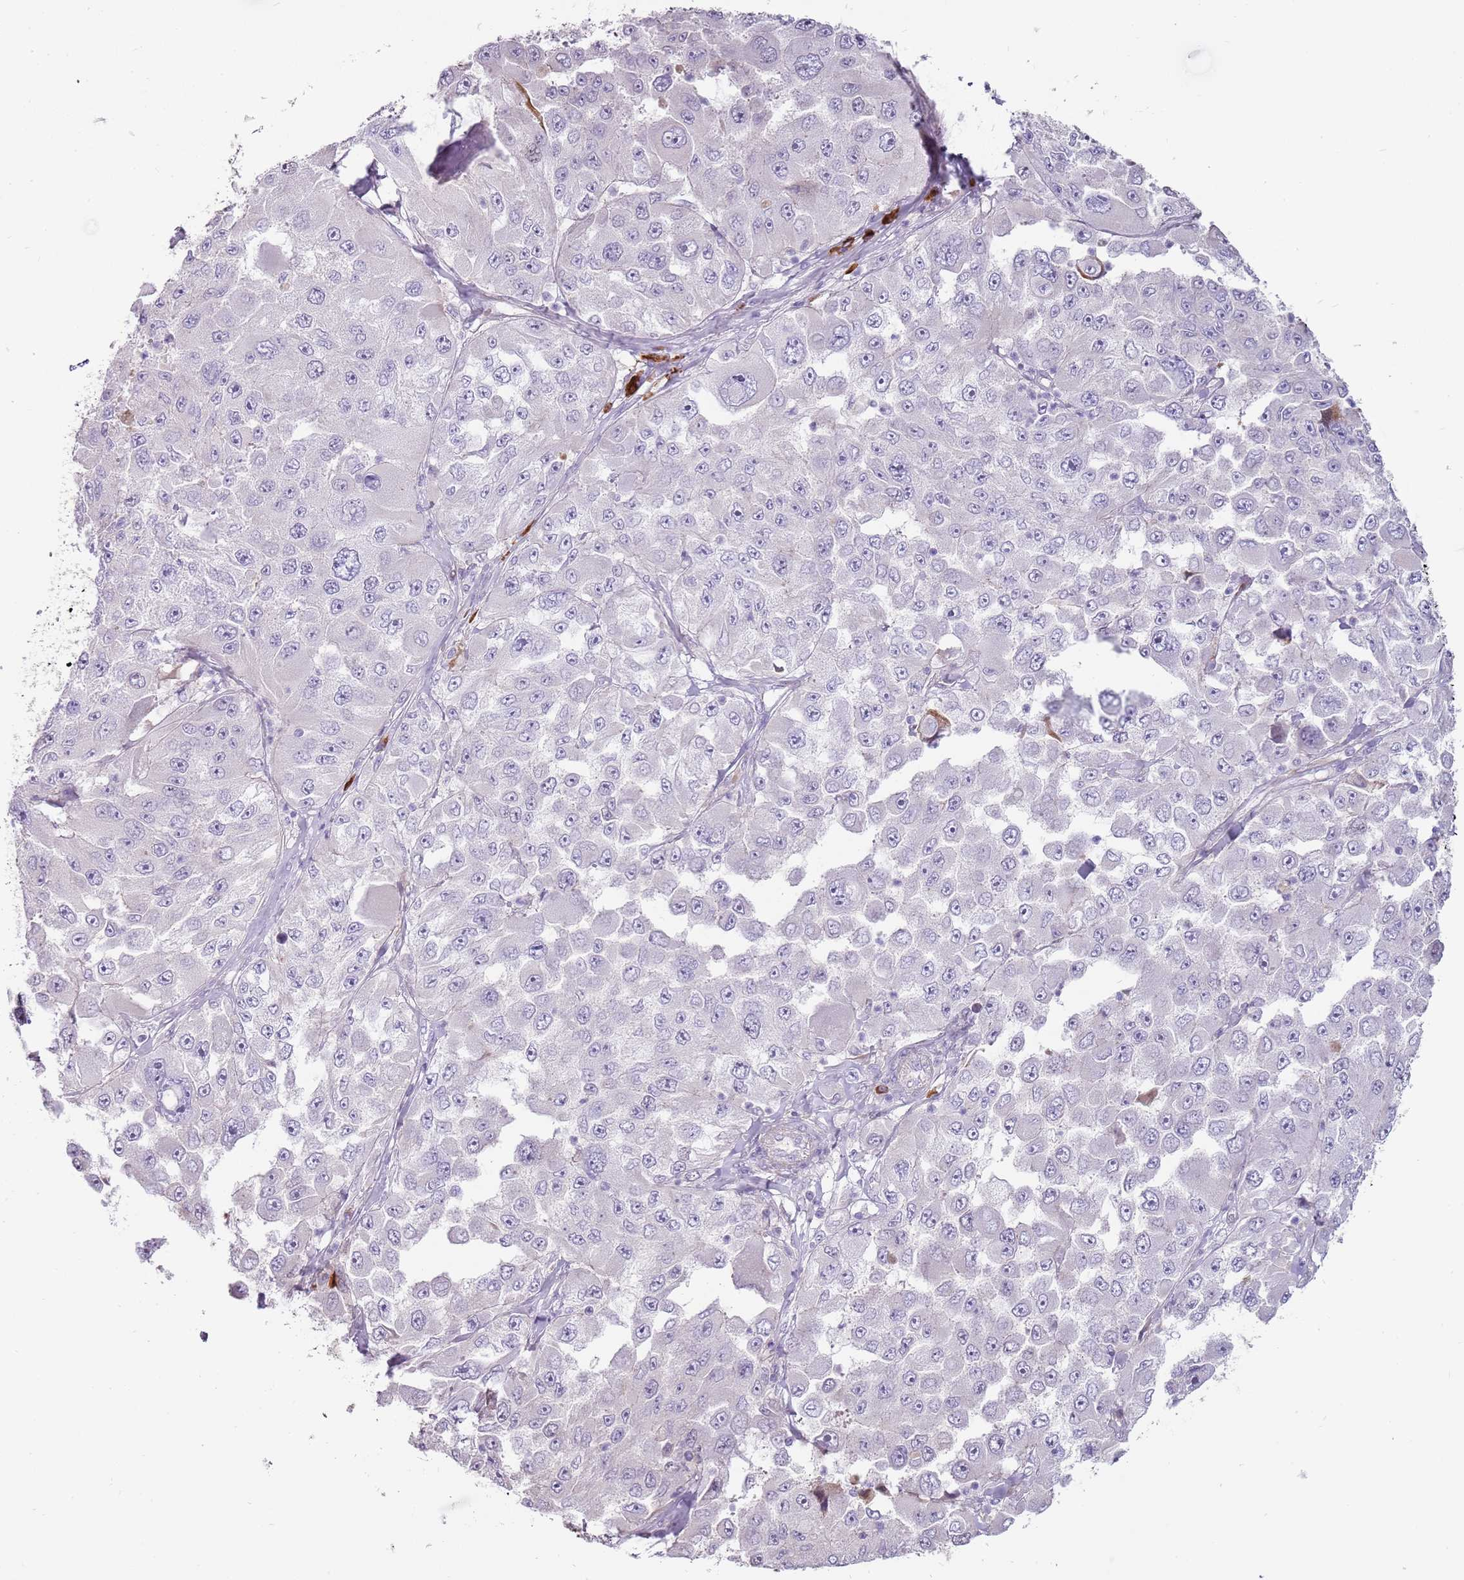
{"staining": {"intensity": "negative", "quantity": "none", "location": "none"}, "tissue": "melanoma", "cell_type": "Tumor cells", "image_type": "cancer", "snomed": [{"axis": "morphology", "description": "Malignant melanoma, Metastatic site"}, {"axis": "topography", "description": "Lymph node"}], "caption": "IHC micrograph of neoplastic tissue: human malignant melanoma (metastatic site) stained with DAB (3,3'-diaminobenzidine) exhibits no significant protein expression in tumor cells.", "gene": "MCUB", "patient": {"sex": "male", "age": 62}}